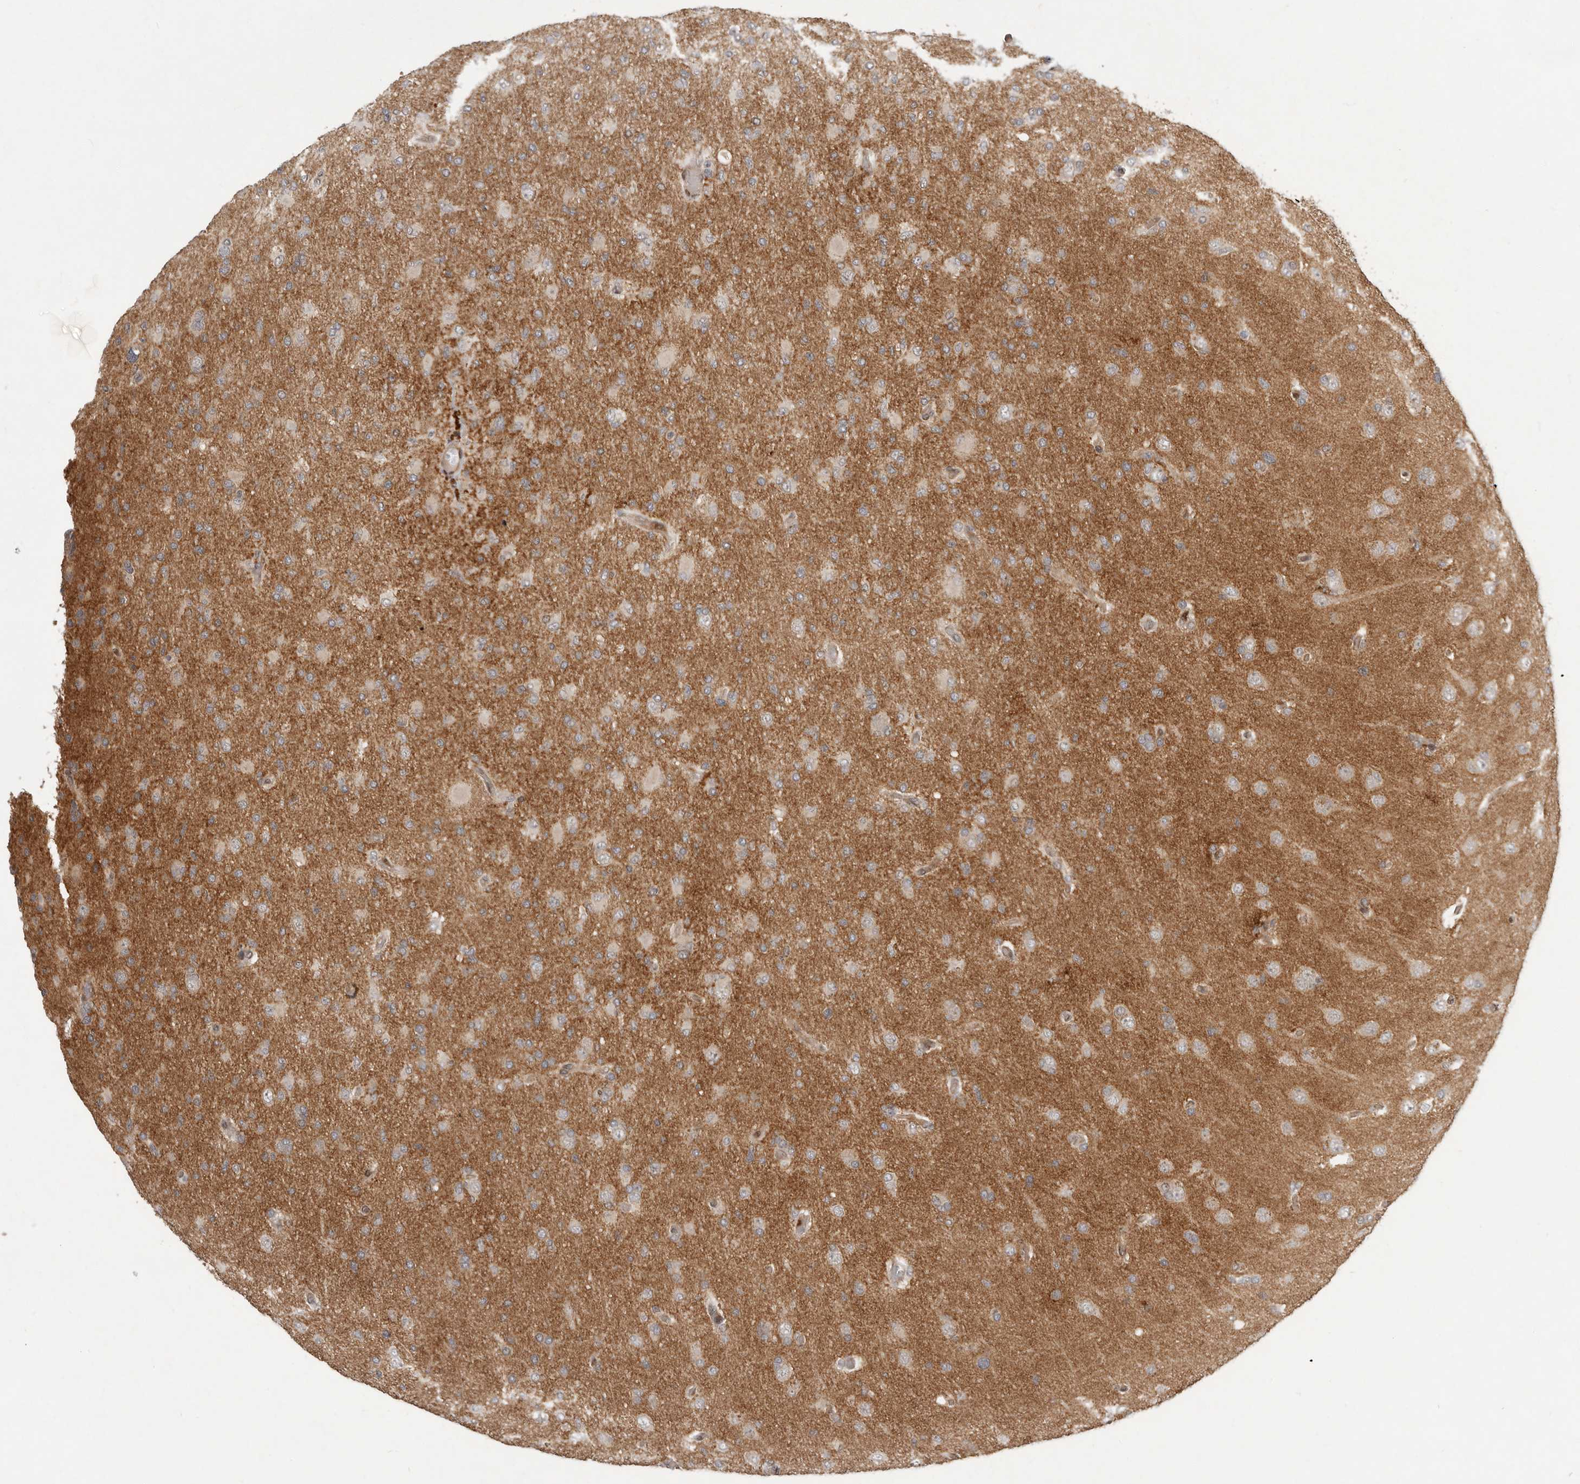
{"staining": {"intensity": "negative", "quantity": "none", "location": "none"}, "tissue": "glioma", "cell_type": "Tumor cells", "image_type": "cancer", "snomed": [{"axis": "morphology", "description": "Glioma, malignant, High grade"}, {"axis": "topography", "description": "Cerebral cortex"}], "caption": "Malignant glioma (high-grade) stained for a protein using immunohistochemistry (IHC) demonstrates no positivity tumor cells.", "gene": "RABIF", "patient": {"sex": "female", "age": 36}}